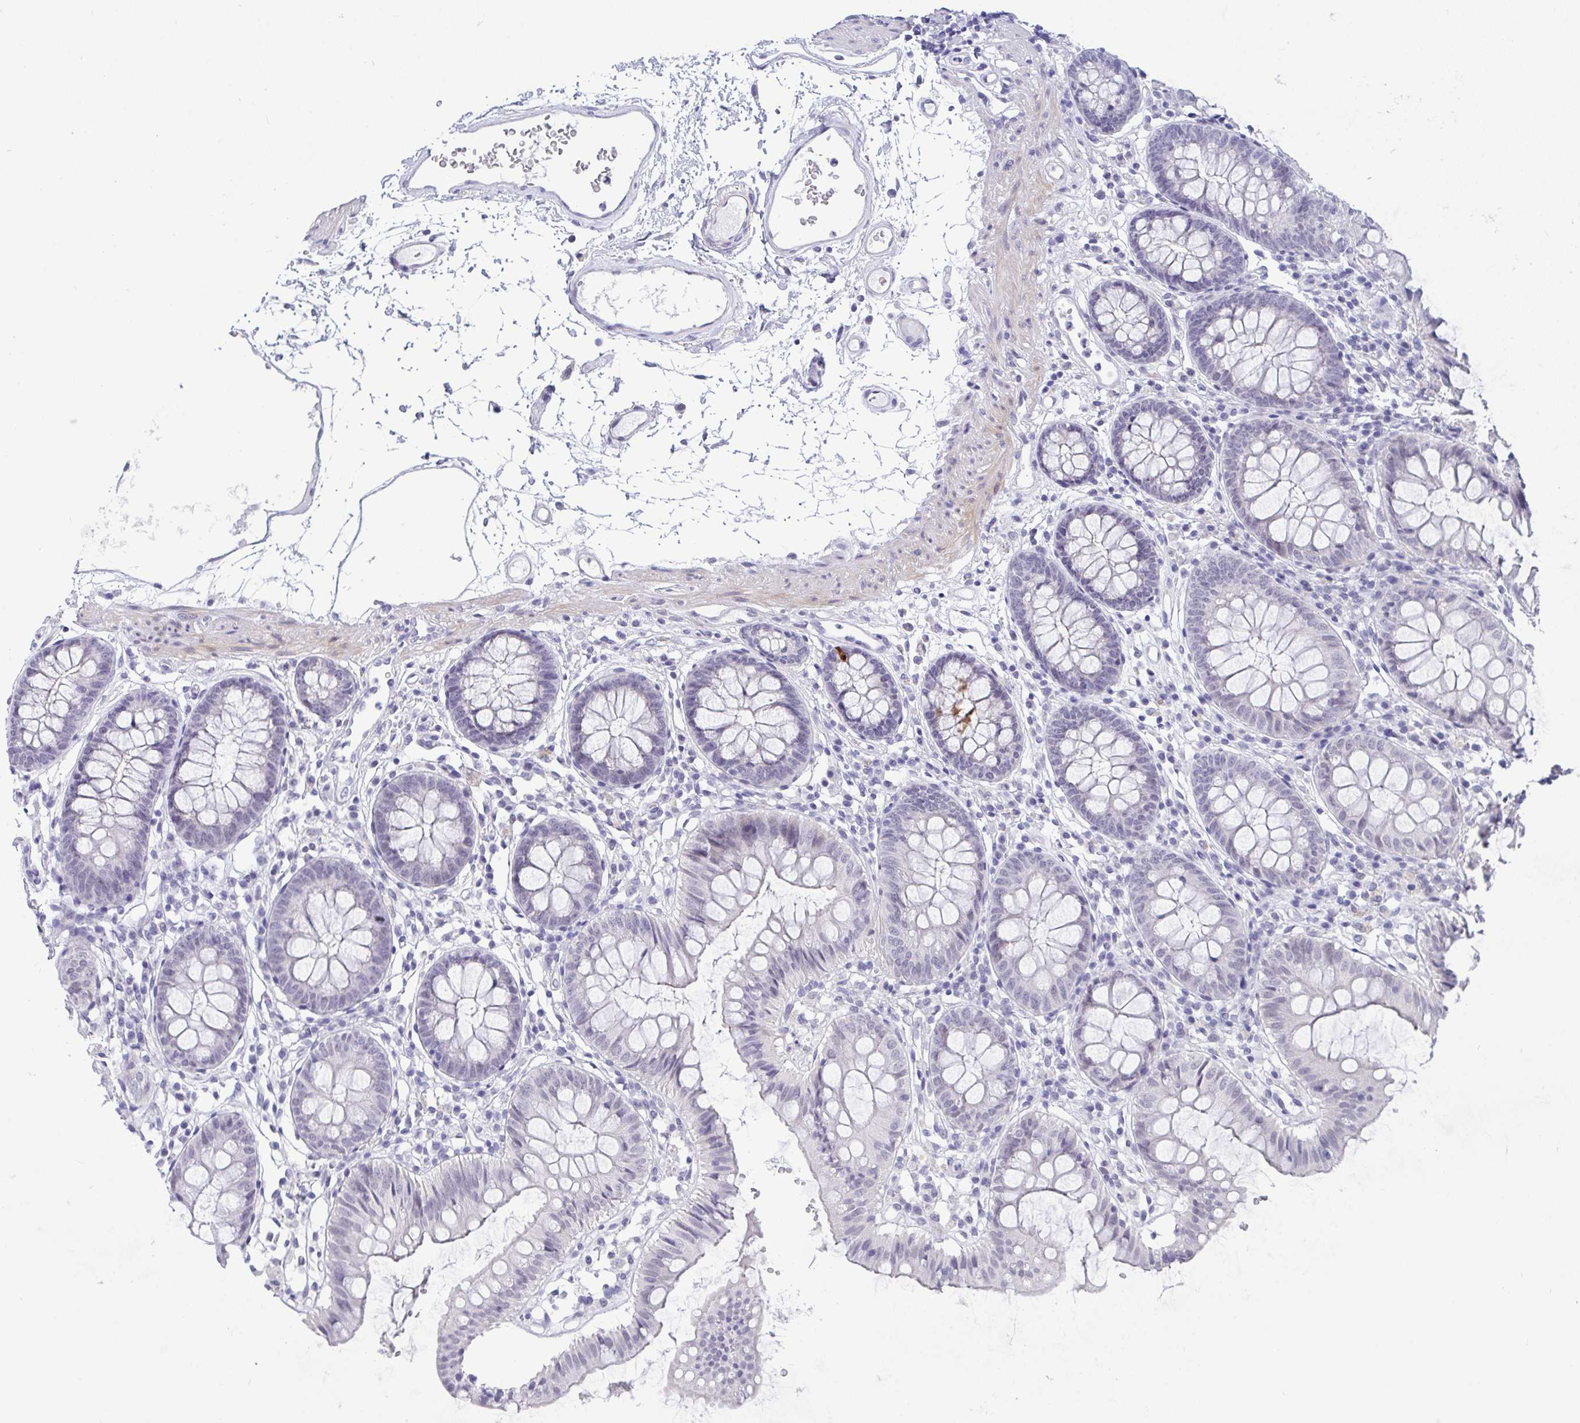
{"staining": {"intensity": "negative", "quantity": "none", "location": "none"}, "tissue": "colon", "cell_type": "Endothelial cells", "image_type": "normal", "snomed": [{"axis": "morphology", "description": "Normal tissue, NOS"}, {"axis": "topography", "description": "Colon"}], "caption": "Human colon stained for a protein using IHC reveals no staining in endothelial cells.", "gene": "FBXL22", "patient": {"sex": "female", "age": 84}}